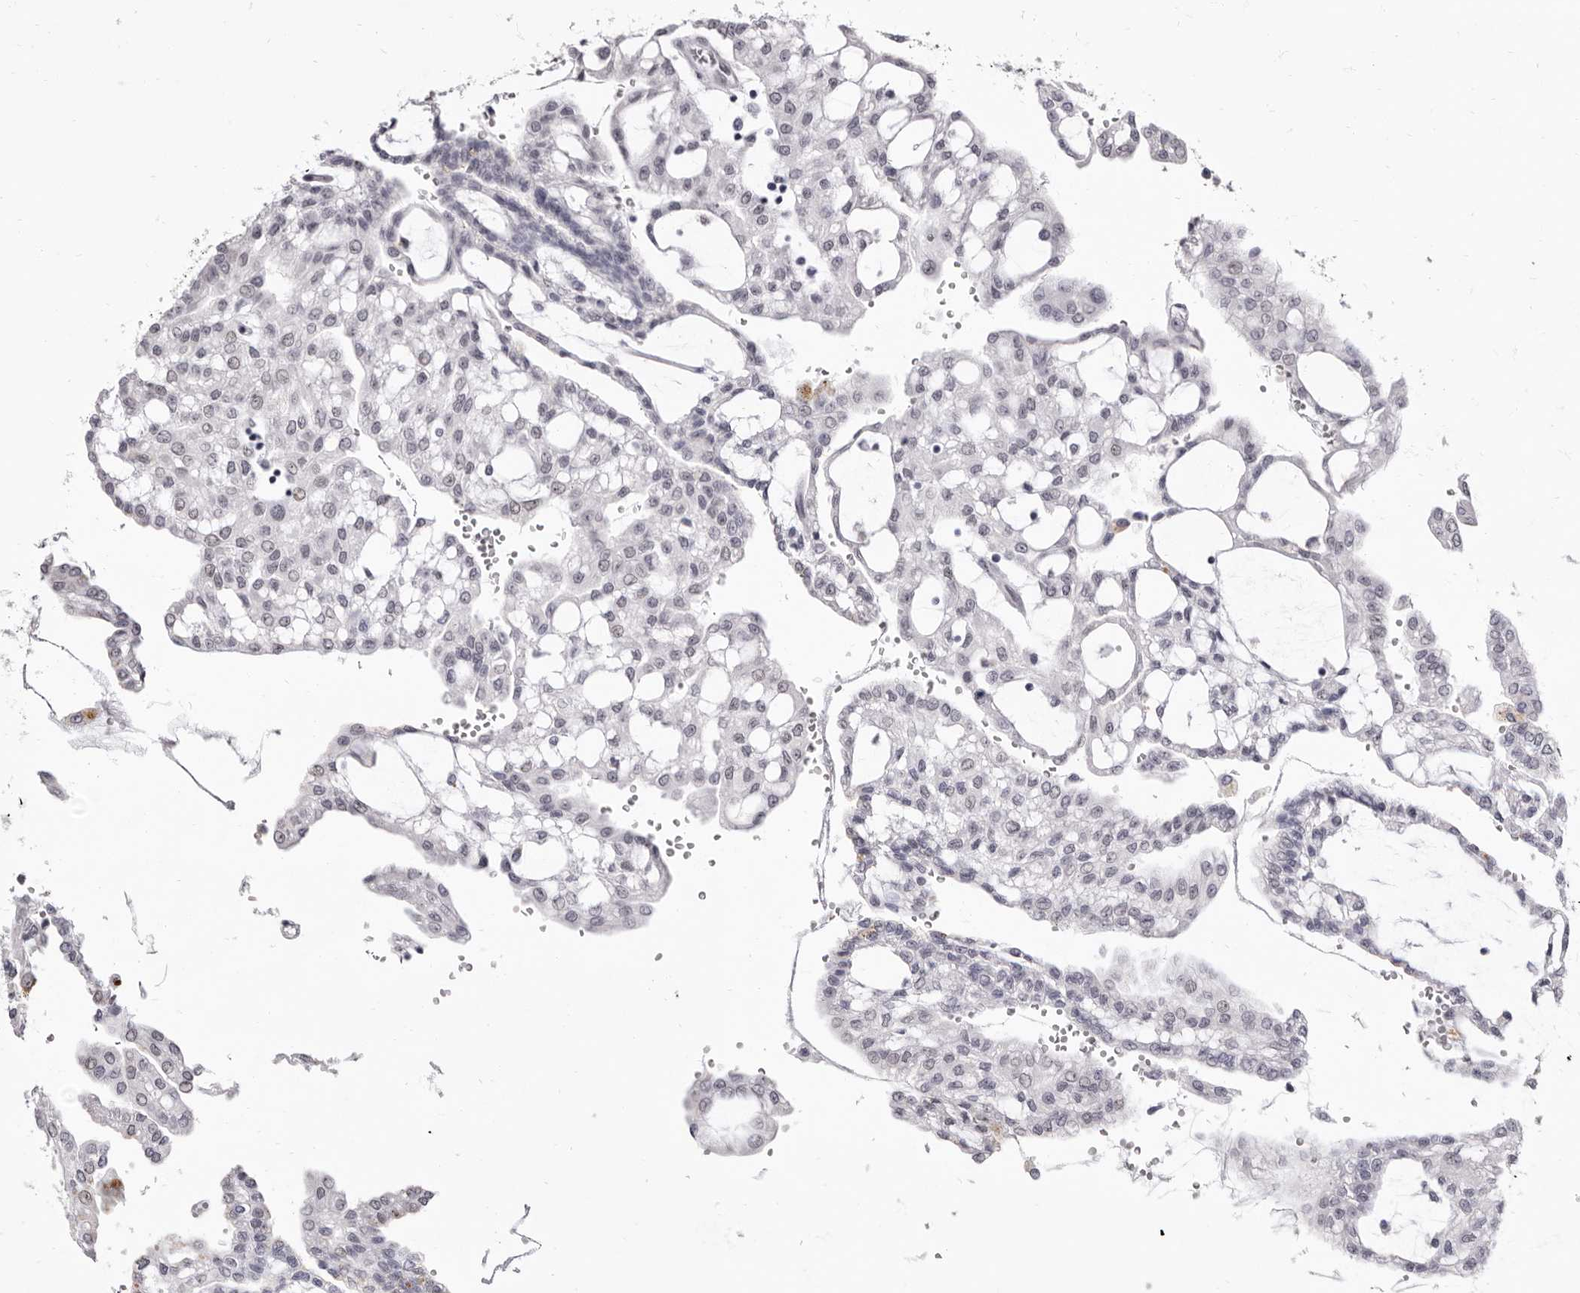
{"staining": {"intensity": "negative", "quantity": "none", "location": "none"}, "tissue": "renal cancer", "cell_type": "Tumor cells", "image_type": "cancer", "snomed": [{"axis": "morphology", "description": "Adenocarcinoma, NOS"}, {"axis": "topography", "description": "Kidney"}], "caption": "This is a photomicrograph of immunohistochemistry (IHC) staining of adenocarcinoma (renal), which shows no positivity in tumor cells. Brightfield microscopy of immunohistochemistry stained with DAB (brown) and hematoxylin (blue), captured at high magnification.", "gene": "ZNF326", "patient": {"sex": "male", "age": 63}}